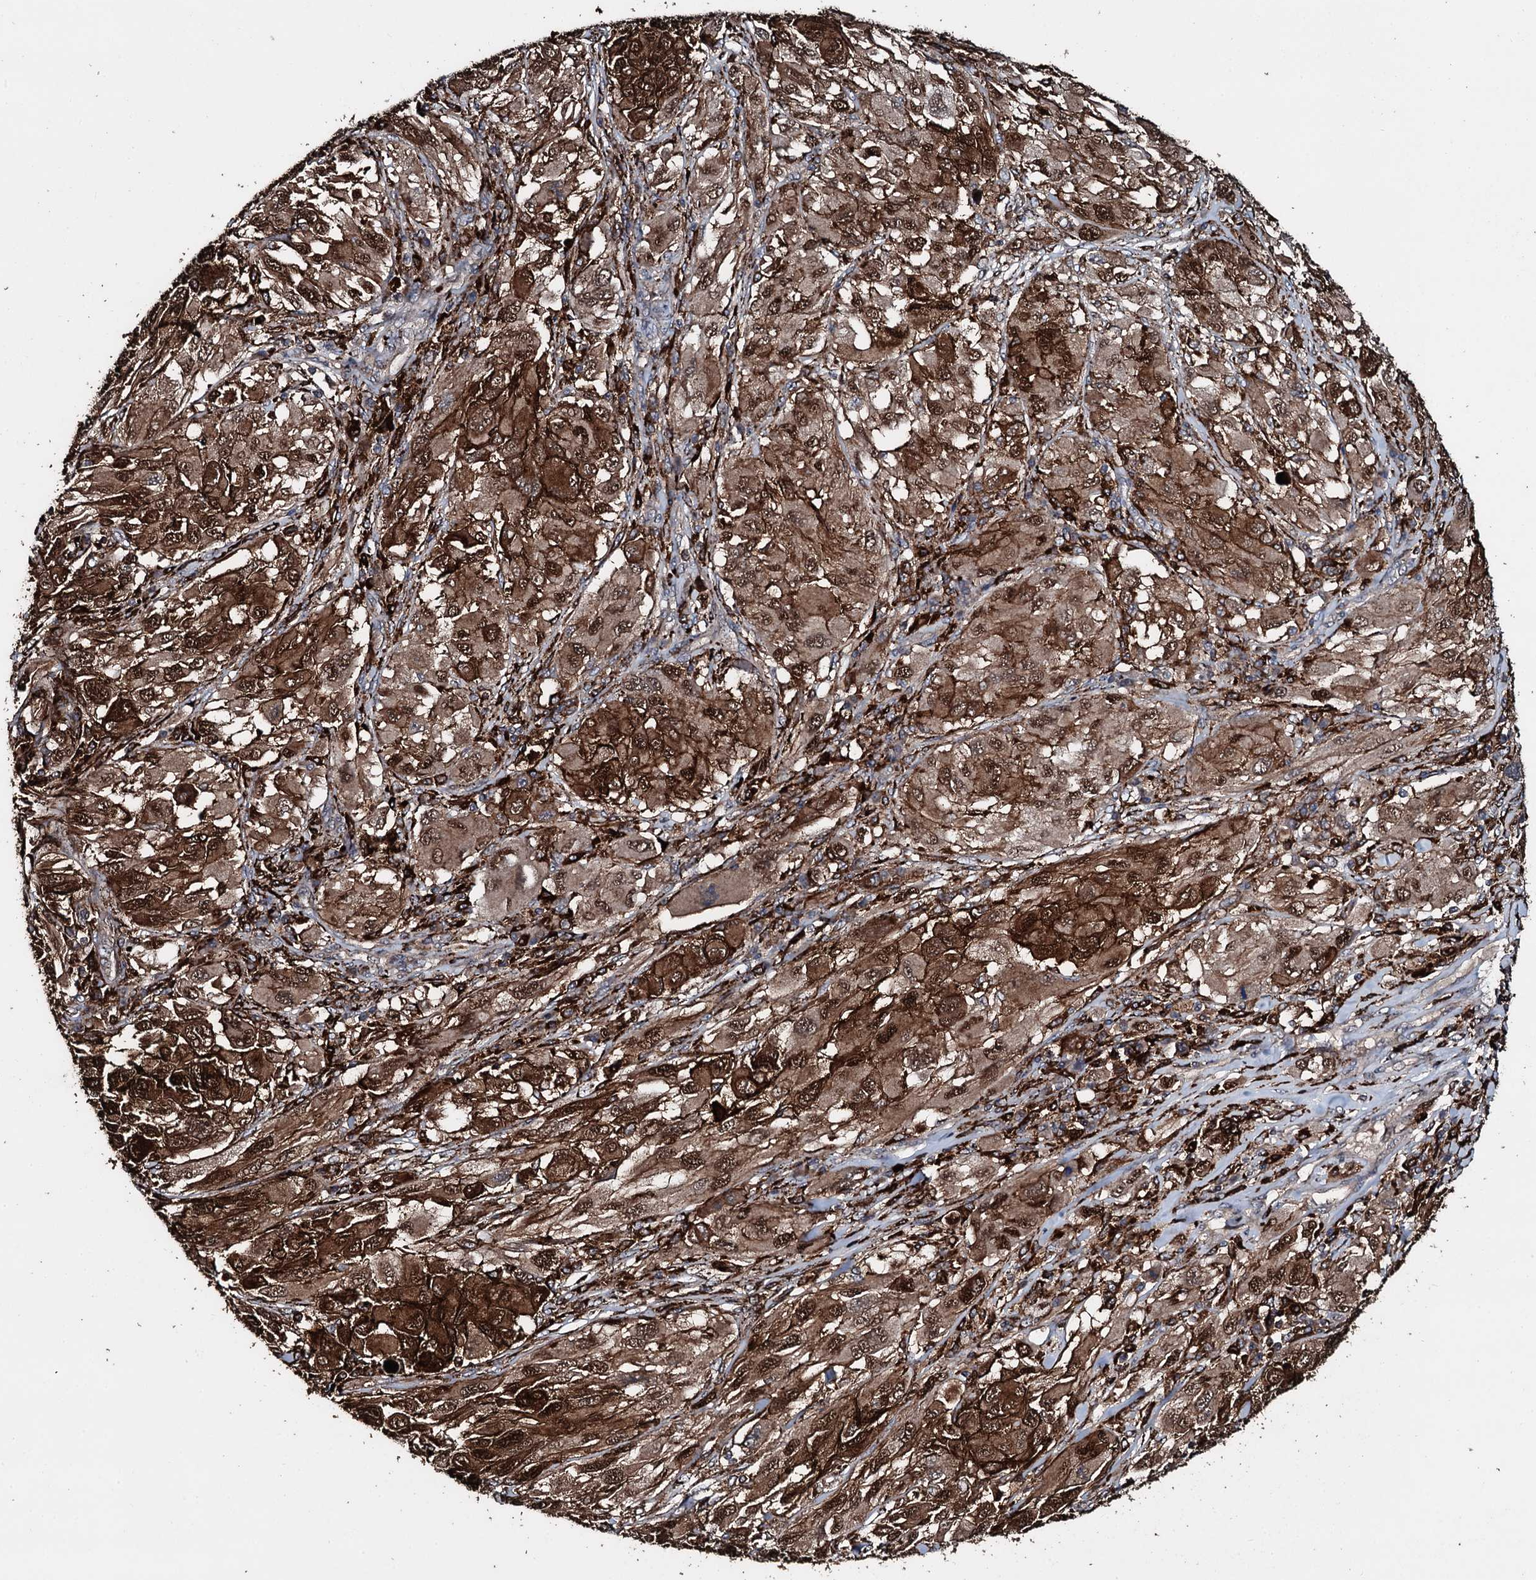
{"staining": {"intensity": "moderate", "quantity": ">75%", "location": "cytoplasmic/membranous,nuclear"}, "tissue": "melanoma", "cell_type": "Tumor cells", "image_type": "cancer", "snomed": [{"axis": "morphology", "description": "Malignant melanoma, NOS"}, {"axis": "topography", "description": "Skin"}], "caption": "Protein analysis of malignant melanoma tissue demonstrates moderate cytoplasmic/membranous and nuclear expression in about >75% of tumor cells.", "gene": "TPGS2", "patient": {"sex": "female", "age": 91}}